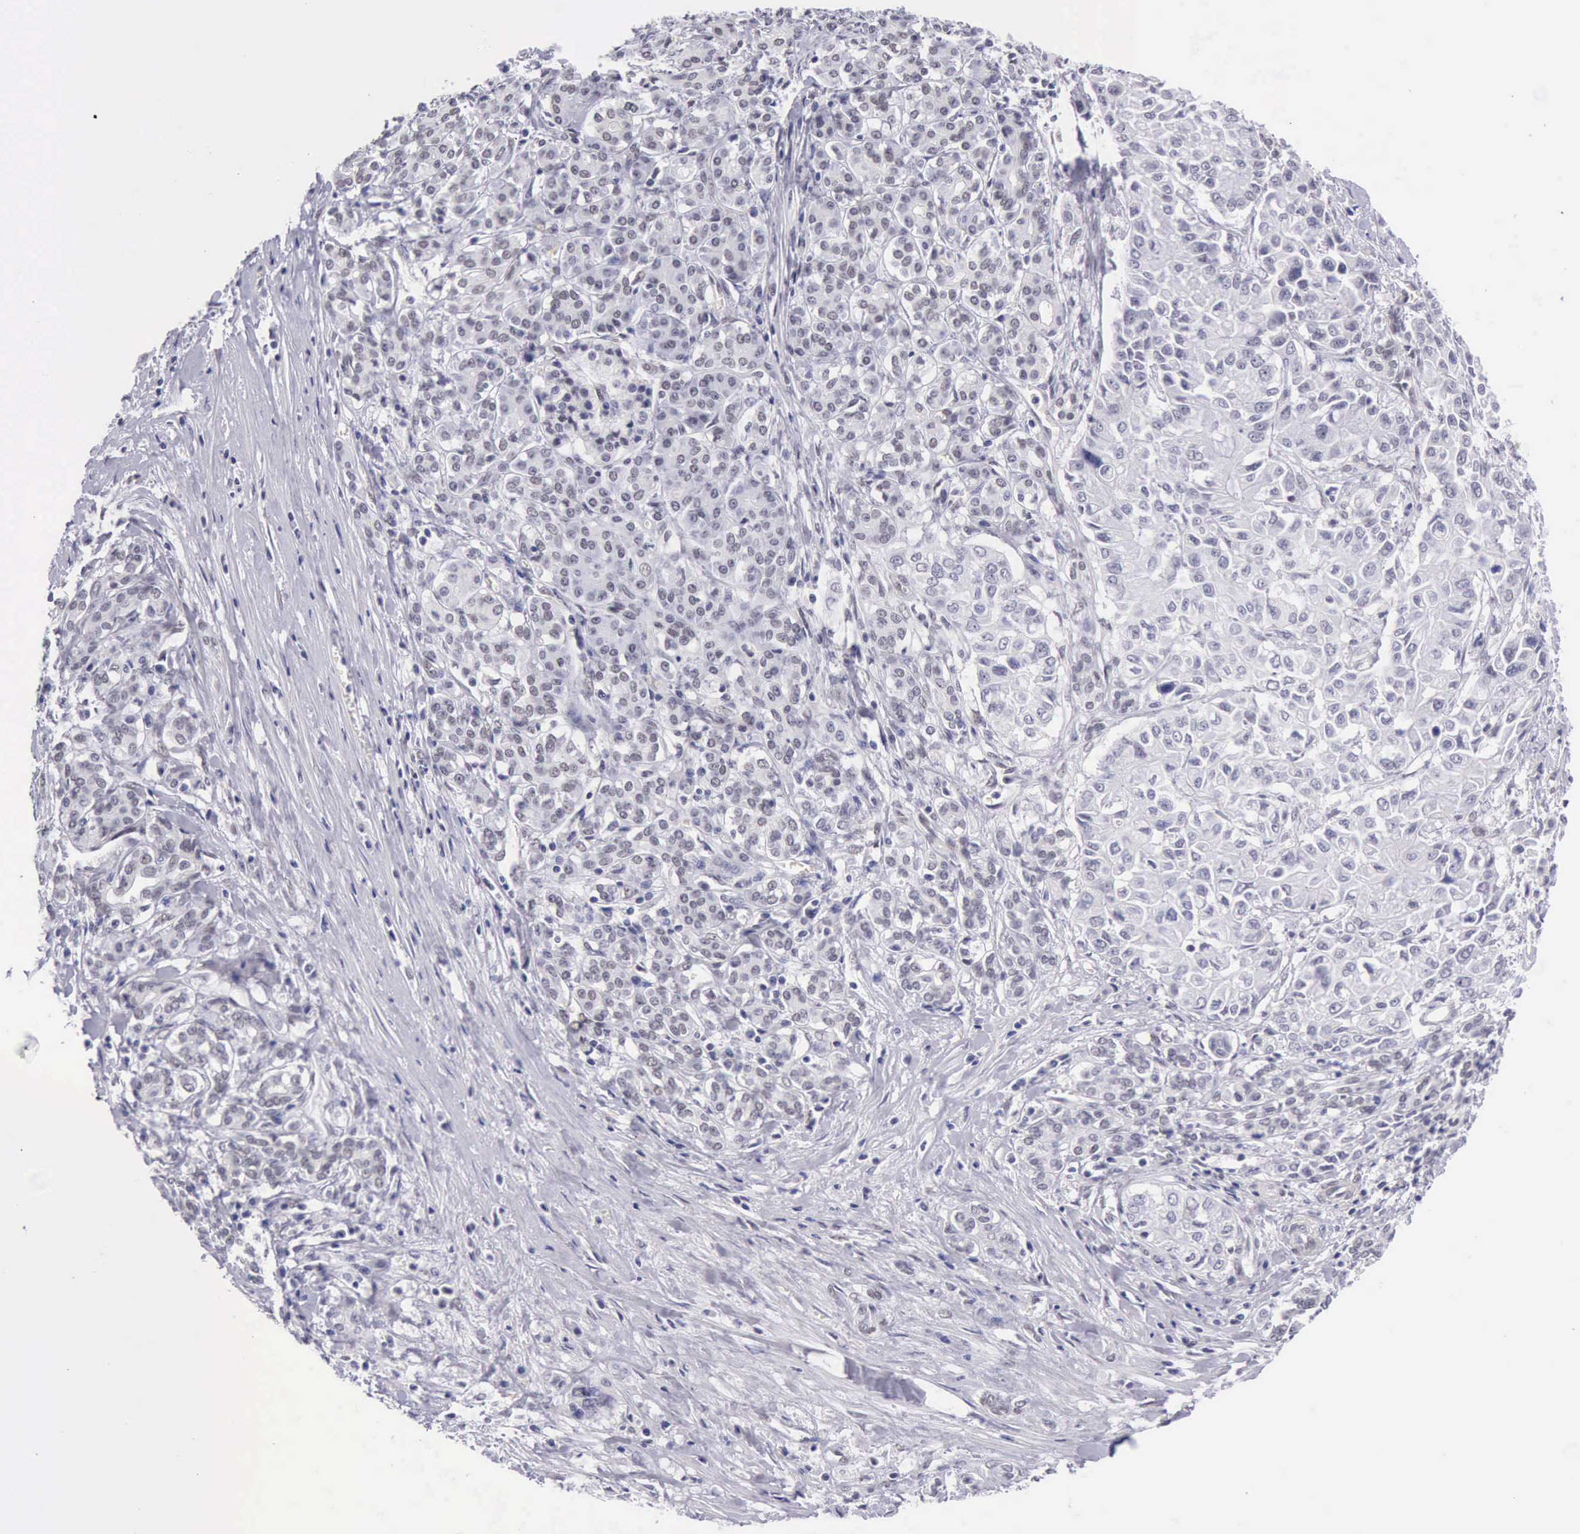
{"staining": {"intensity": "negative", "quantity": "none", "location": "none"}, "tissue": "pancreatic cancer", "cell_type": "Tumor cells", "image_type": "cancer", "snomed": [{"axis": "morphology", "description": "Adenocarcinoma, NOS"}, {"axis": "topography", "description": "Pancreas"}], "caption": "Tumor cells are negative for protein expression in human pancreatic cancer (adenocarcinoma).", "gene": "EP300", "patient": {"sex": "female", "age": 52}}